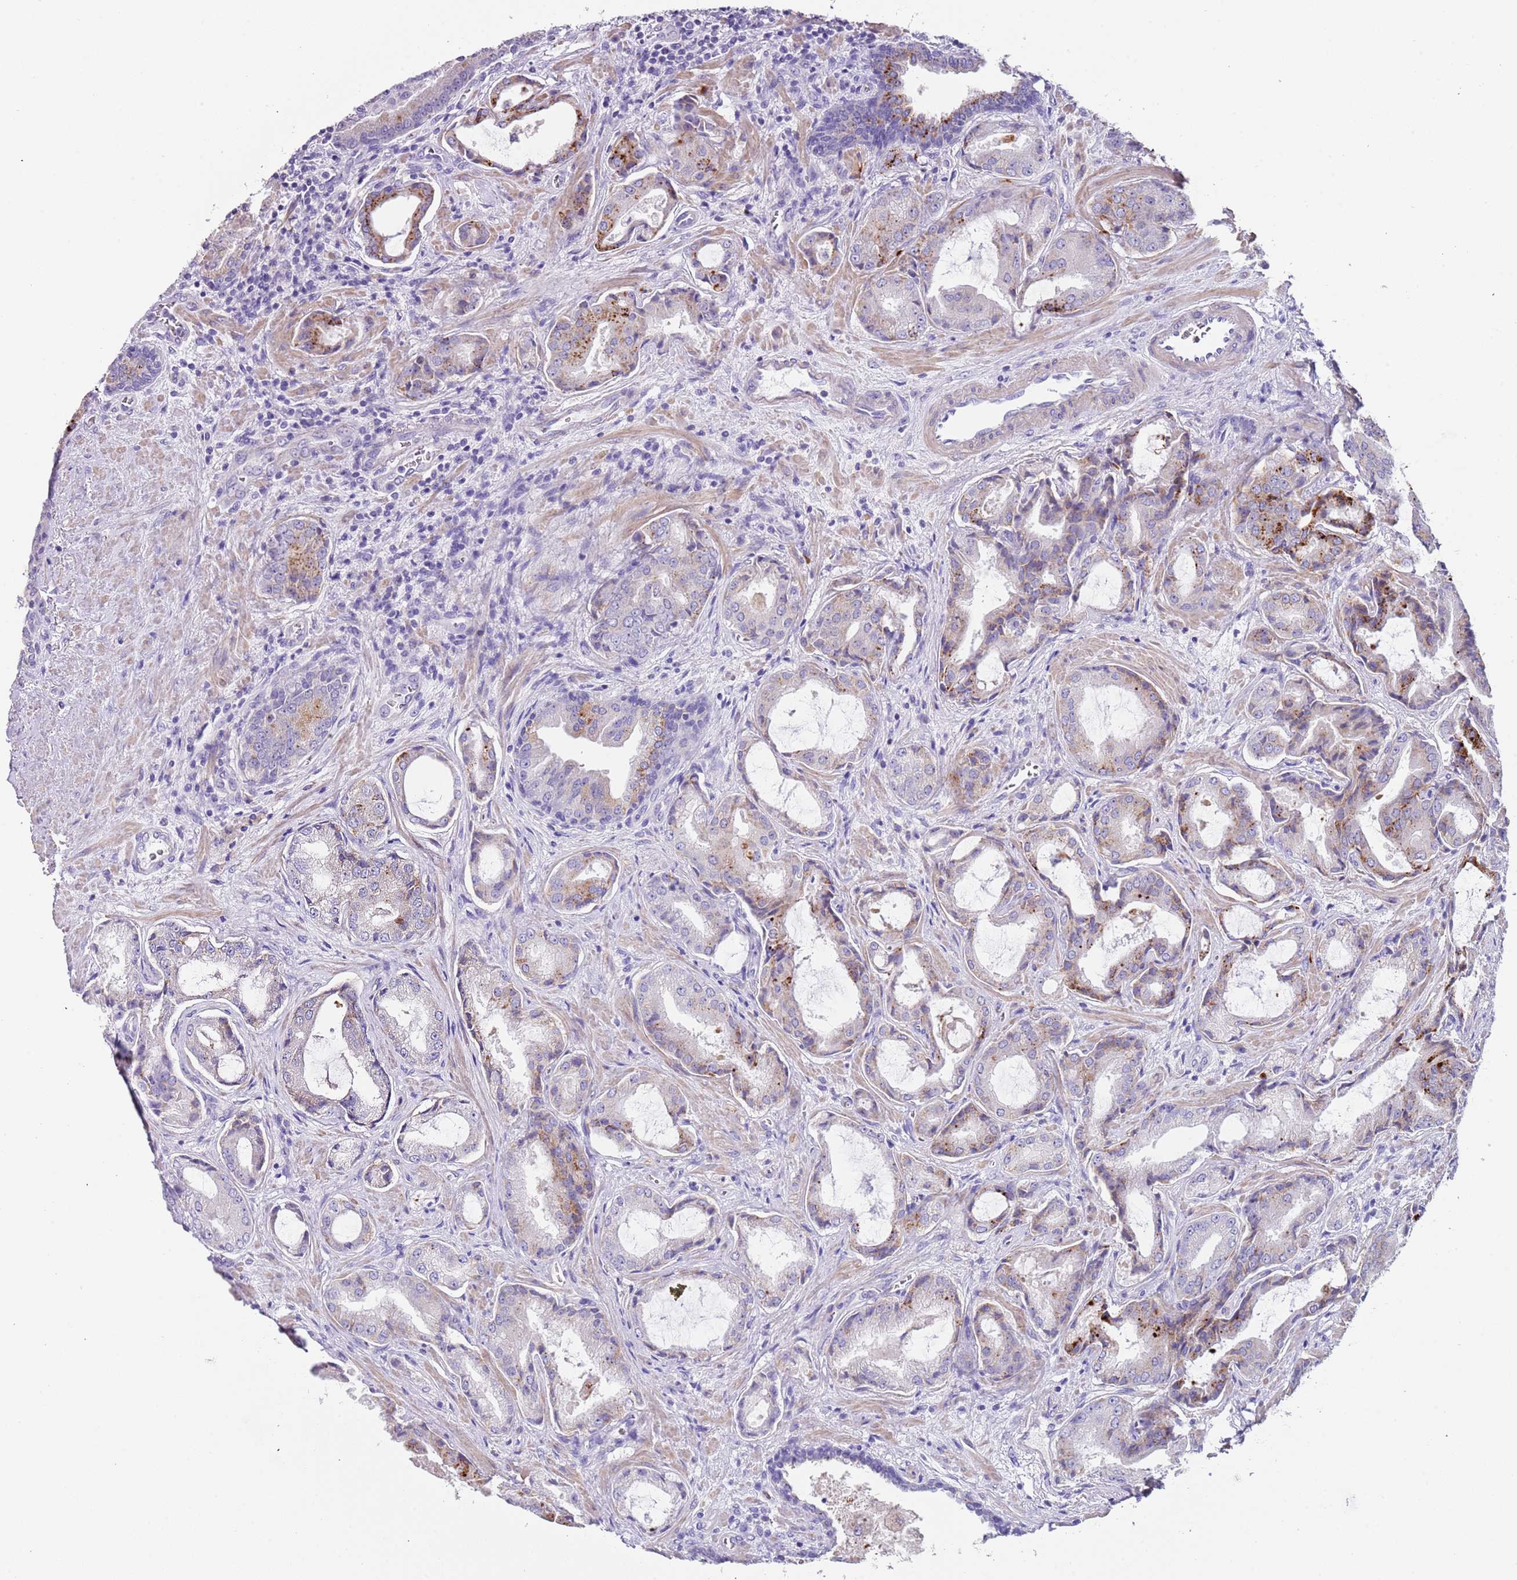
{"staining": {"intensity": "moderate", "quantity": "<25%", "location": "cytoplasmic/membranous"}, "tissue": "prostate cancer", "cell_type": "Tumor cells", "image_type": "cancer", "snomed": [{"axis": "morphology", "description": "Adenocarcinoma, High grade"}, {"axis": "topography", "description": "Prostate"}], "caption": "Immunohistochemical staining of human prostate cancer (adenocarcinoma (high-grade)) reveals moderate cytoplasmic/membranous protein positivity in about <25% of tumor cells. The staining was performed using DAB, with brown indicating positive protein expression. Nuclei are stained blue with hematoxylin.", "gene": "LRRN3", "patient": {"sex": "male", "age": 68}}